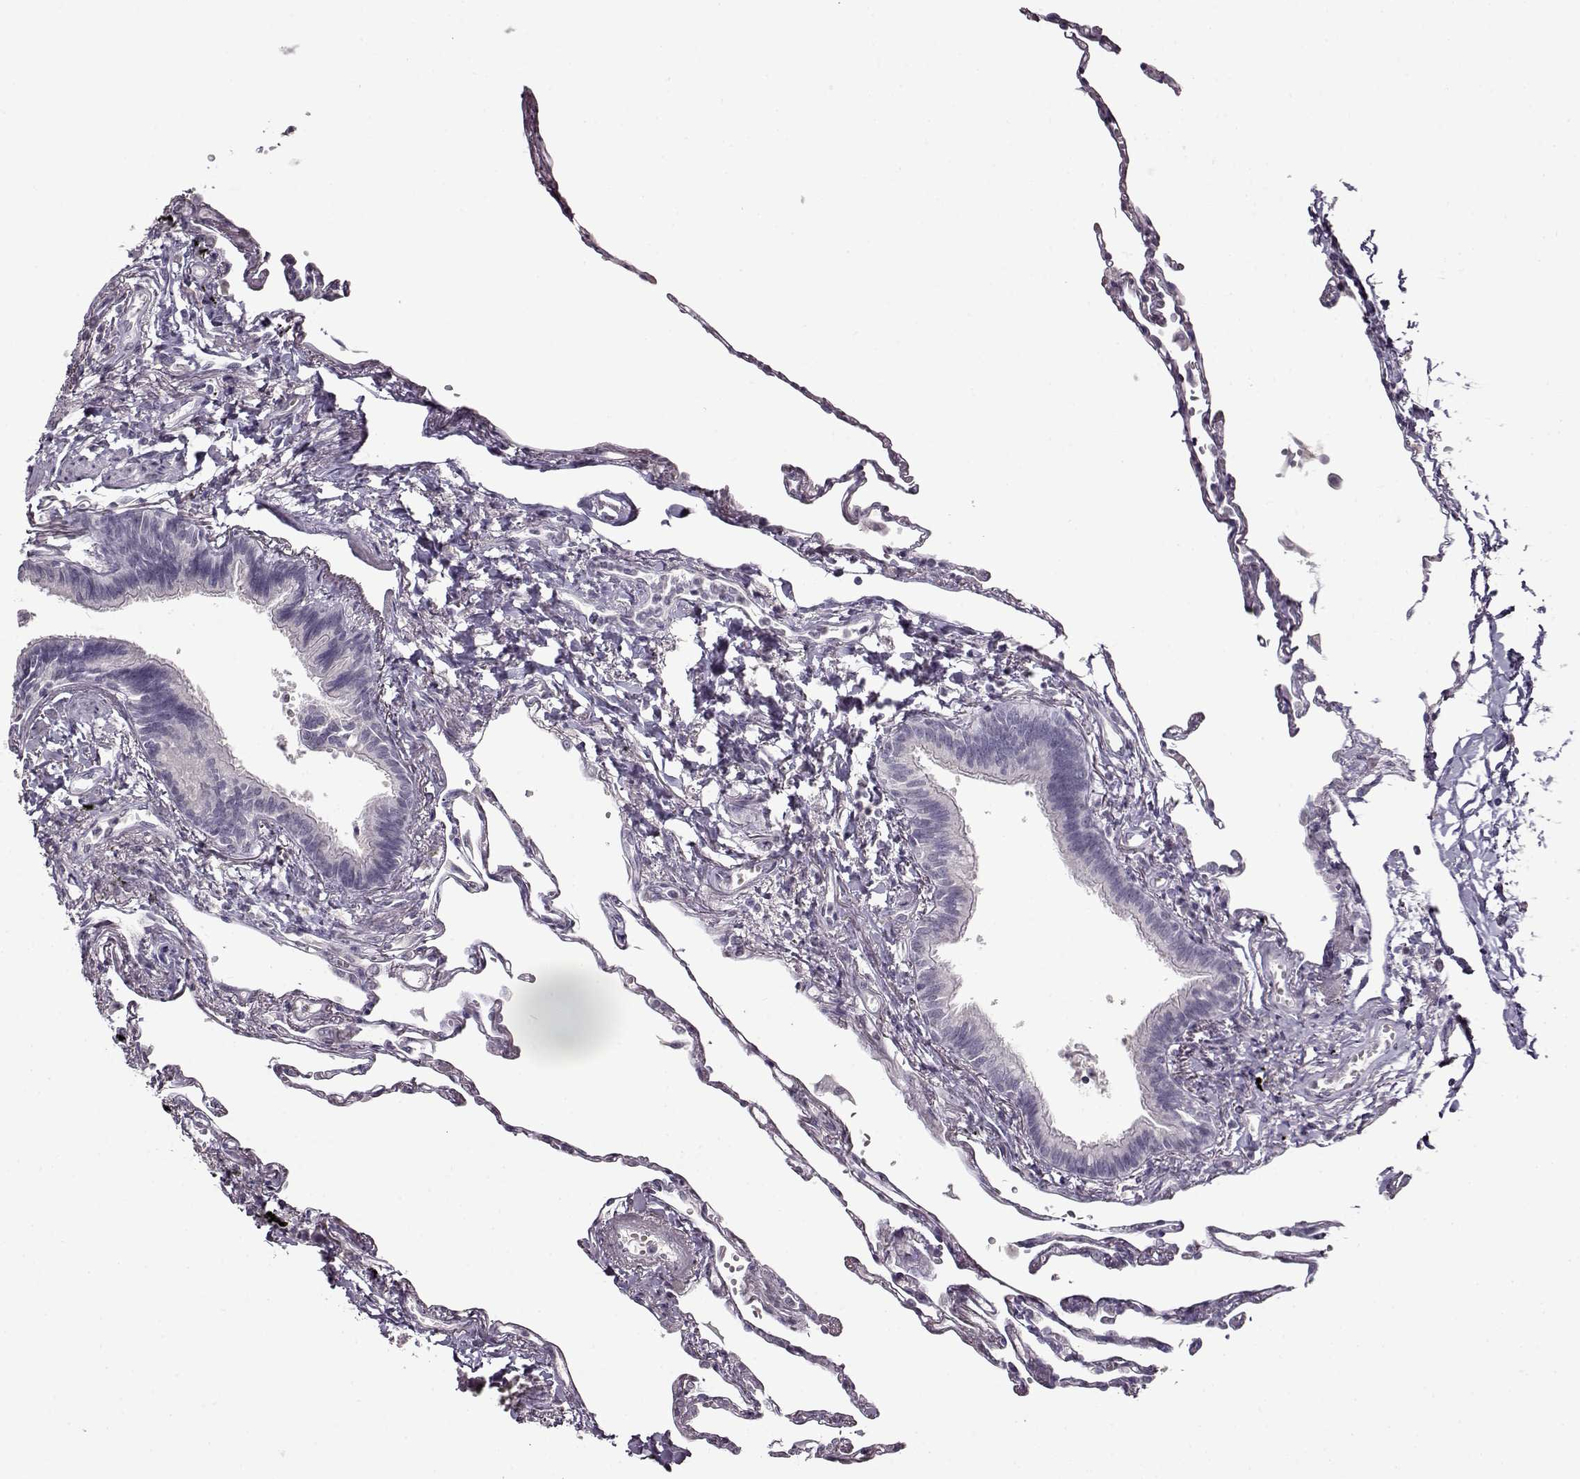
{"staining": {"intensity": "negative", "quantity": "none", "location": "none"}, "tissue": "lung", "cell_type": "Alveolar cells", "image_type": "normal", "snomed": [{"axis": "morphology", "description": "Normal tissue, NOS"}, {"axis": "topography", "description": "Lung"}], "caption": "This is an IHC image of normal lung. There is no positivity in alveolar cells.", "gene": "FSHB", "patient": {"sex": "male", "age": 78}}